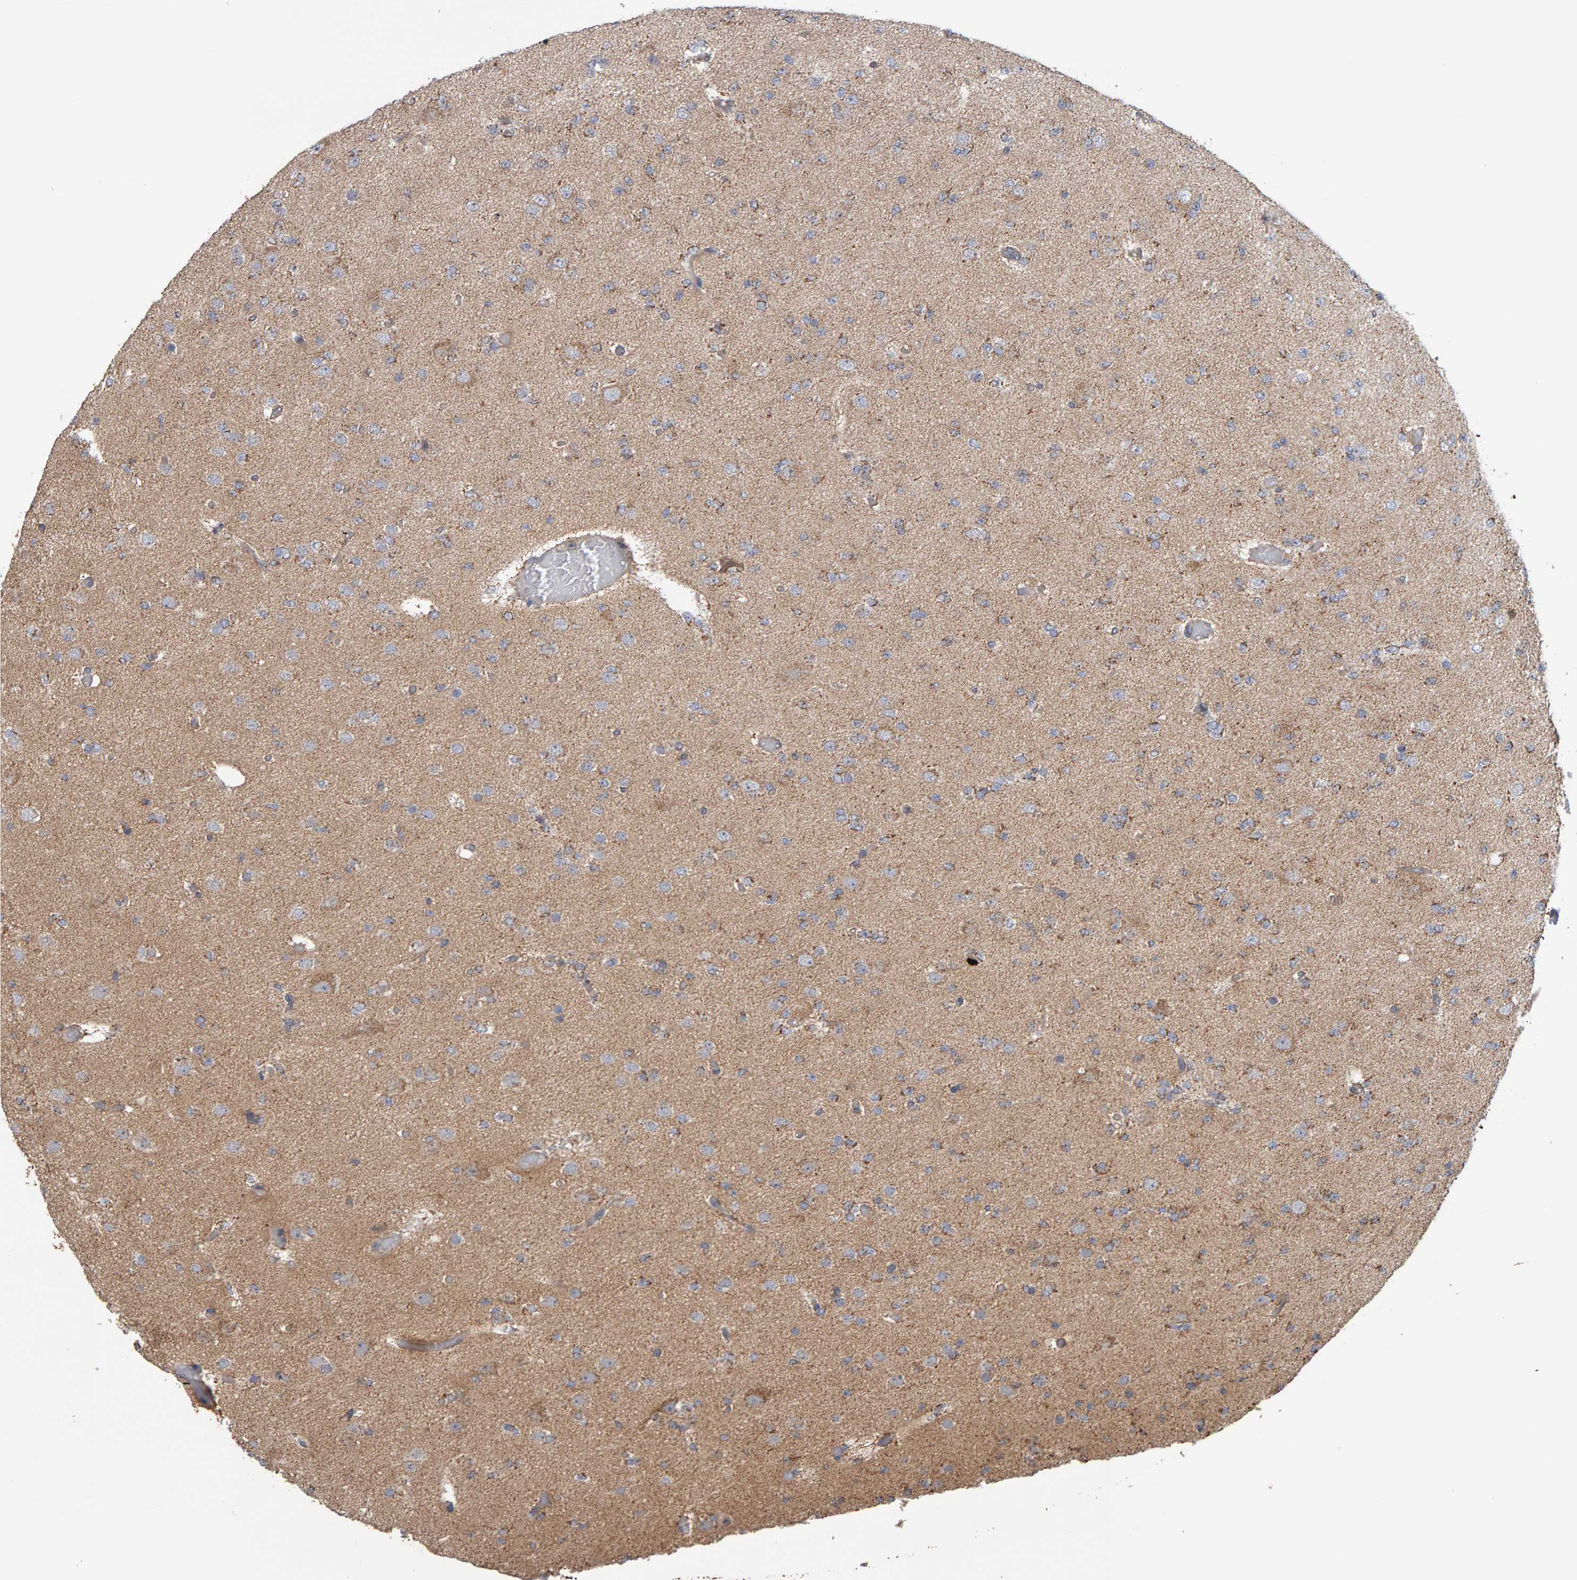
{"staining": {"intensity": "weak", "quantity": ">75%", "location": "cytoplasmic/membranous"}, "tissue": "glioma", "cell_type": "Tumor cells", "image_type": "cancer", "snomed": [{"axis": "morphology", "description": "Glioma, malignant, Low grade"}, {"axis": "topography", "description": "Brain"}], "caption": "Glioma stained with IHC demonstrates weak cytoplasmic/membranous positivity in approximately >75% of tumor cells. The protein of interest is shown in brown color, while the nuclei are stained blue.", "gene": "TOM1L1", "patient": {"sex": "female", "age": 22}}